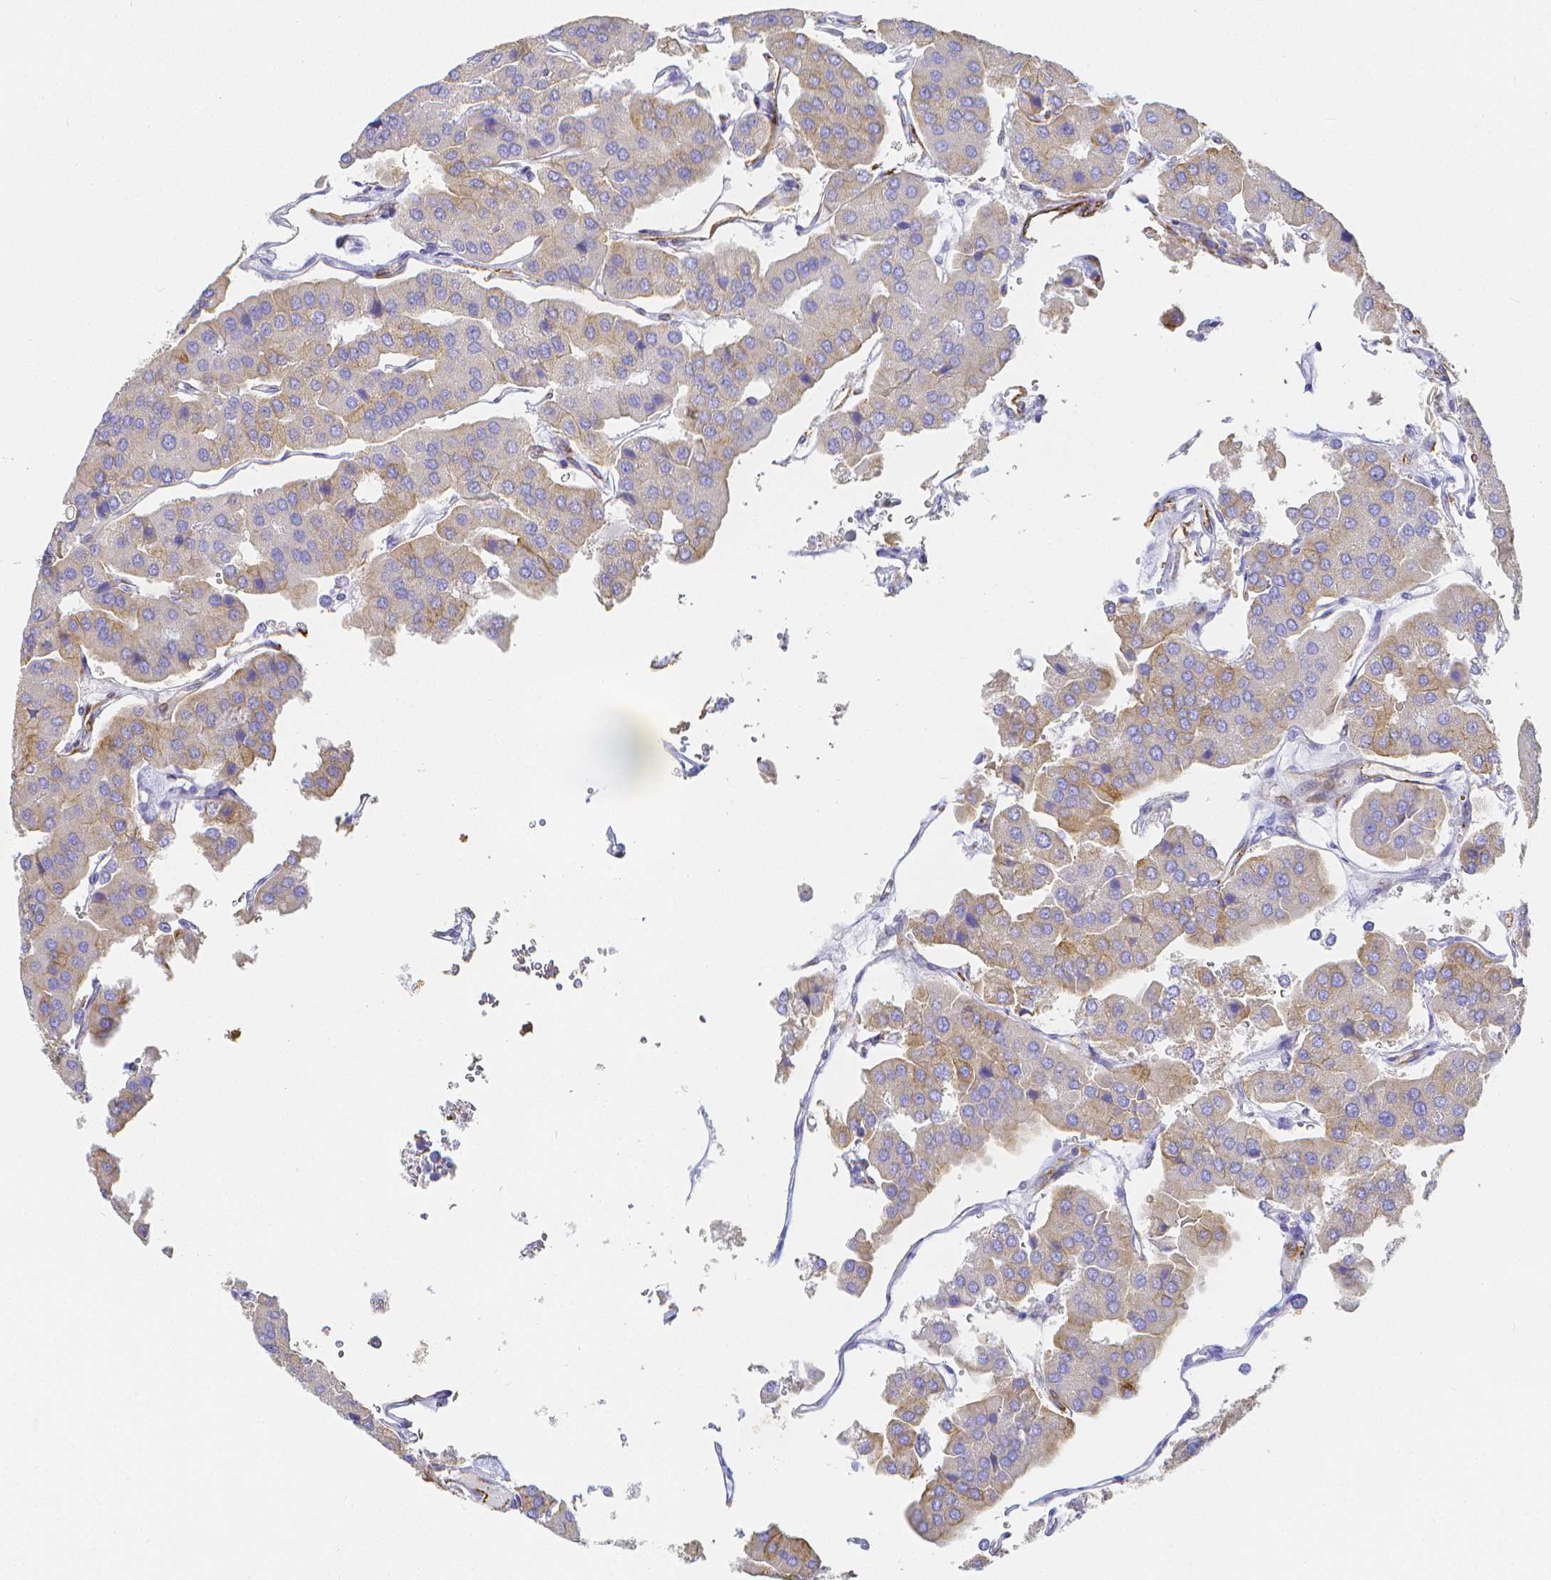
{"staining": {"intensity": "weak", "quantity": ">75%", "location": "cytoplasmic/membranous"}, "tissue": "parathyroid gland", "cell_type": "Glandular cells", "image_type": "normal", "snomed": [{"axis": "morphology", "description": "Normal tissue, NOS"}, {"axis": "morphology", "description": "Adenoma, NOS"}, {"axis": "topography", "description": "Parathyroid gland"}], "caption": "Glandular cells exhibit weak cytoplasmic/membranous positivity in approximately >75% of cells in normal parathyroid gland. (Brightfield microscopy of DAB IHC at high magnification).", "gene": "SMURF1", "patient": {"sex": "female", "age": 86}}